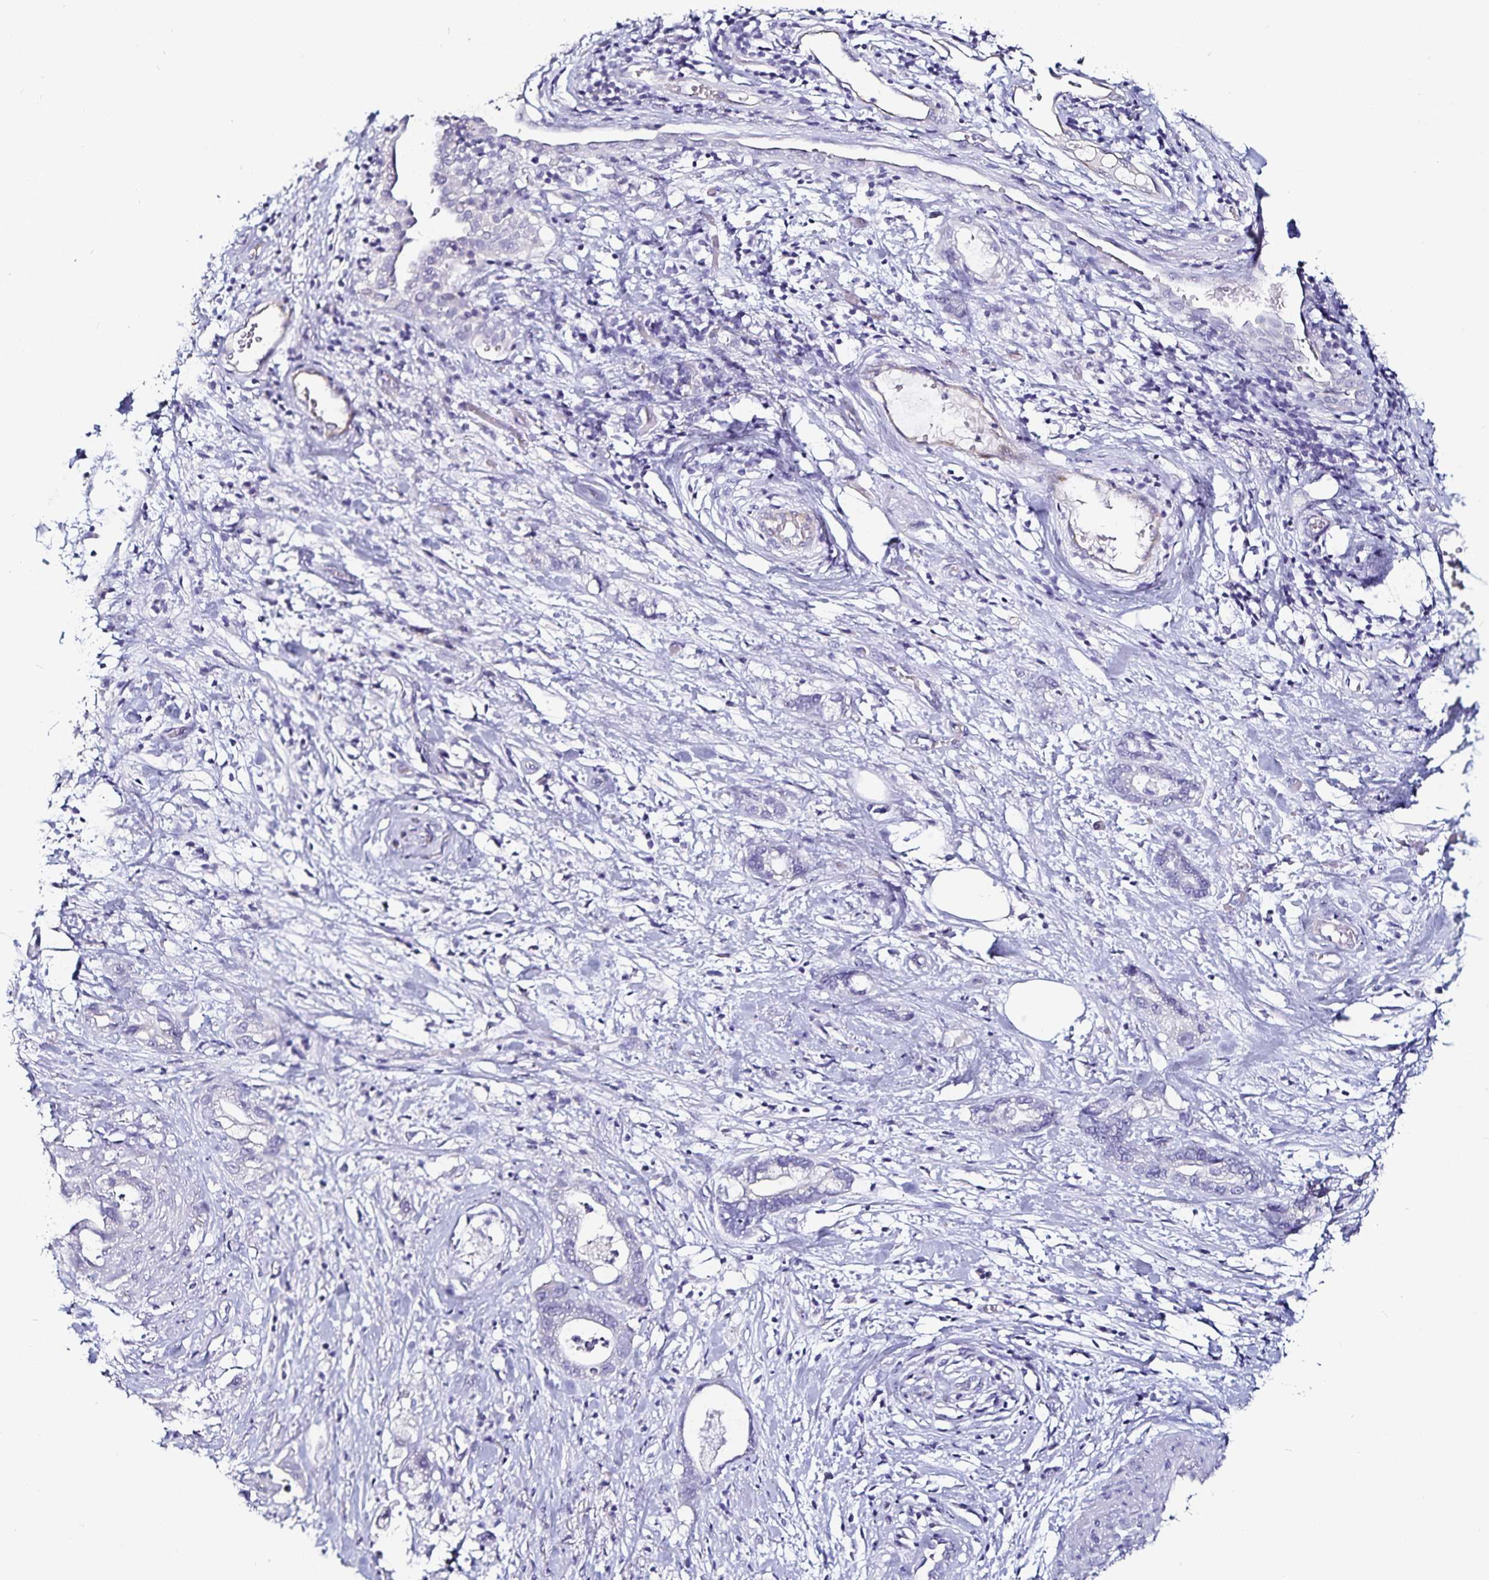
{"staining": {"intensity": "negative", "quantity": "none", "location": "none"}, "tissue": "stomach cancer", "cell_type": "Tumor cells", "image_type": "cancer", "snomed": [{"axis": "morphology", "description": "Adenocarcinoma, NOS"}, {"axis": "topography", "description": "Stomach"}], "caption": "Immunohistochemistry (IHC) of human stomach cancer (adenocarcinoma) reveals no expression in tumor cells.", "gene": "TSPAN7", "patient": {"sex": "male", "age": 55}}